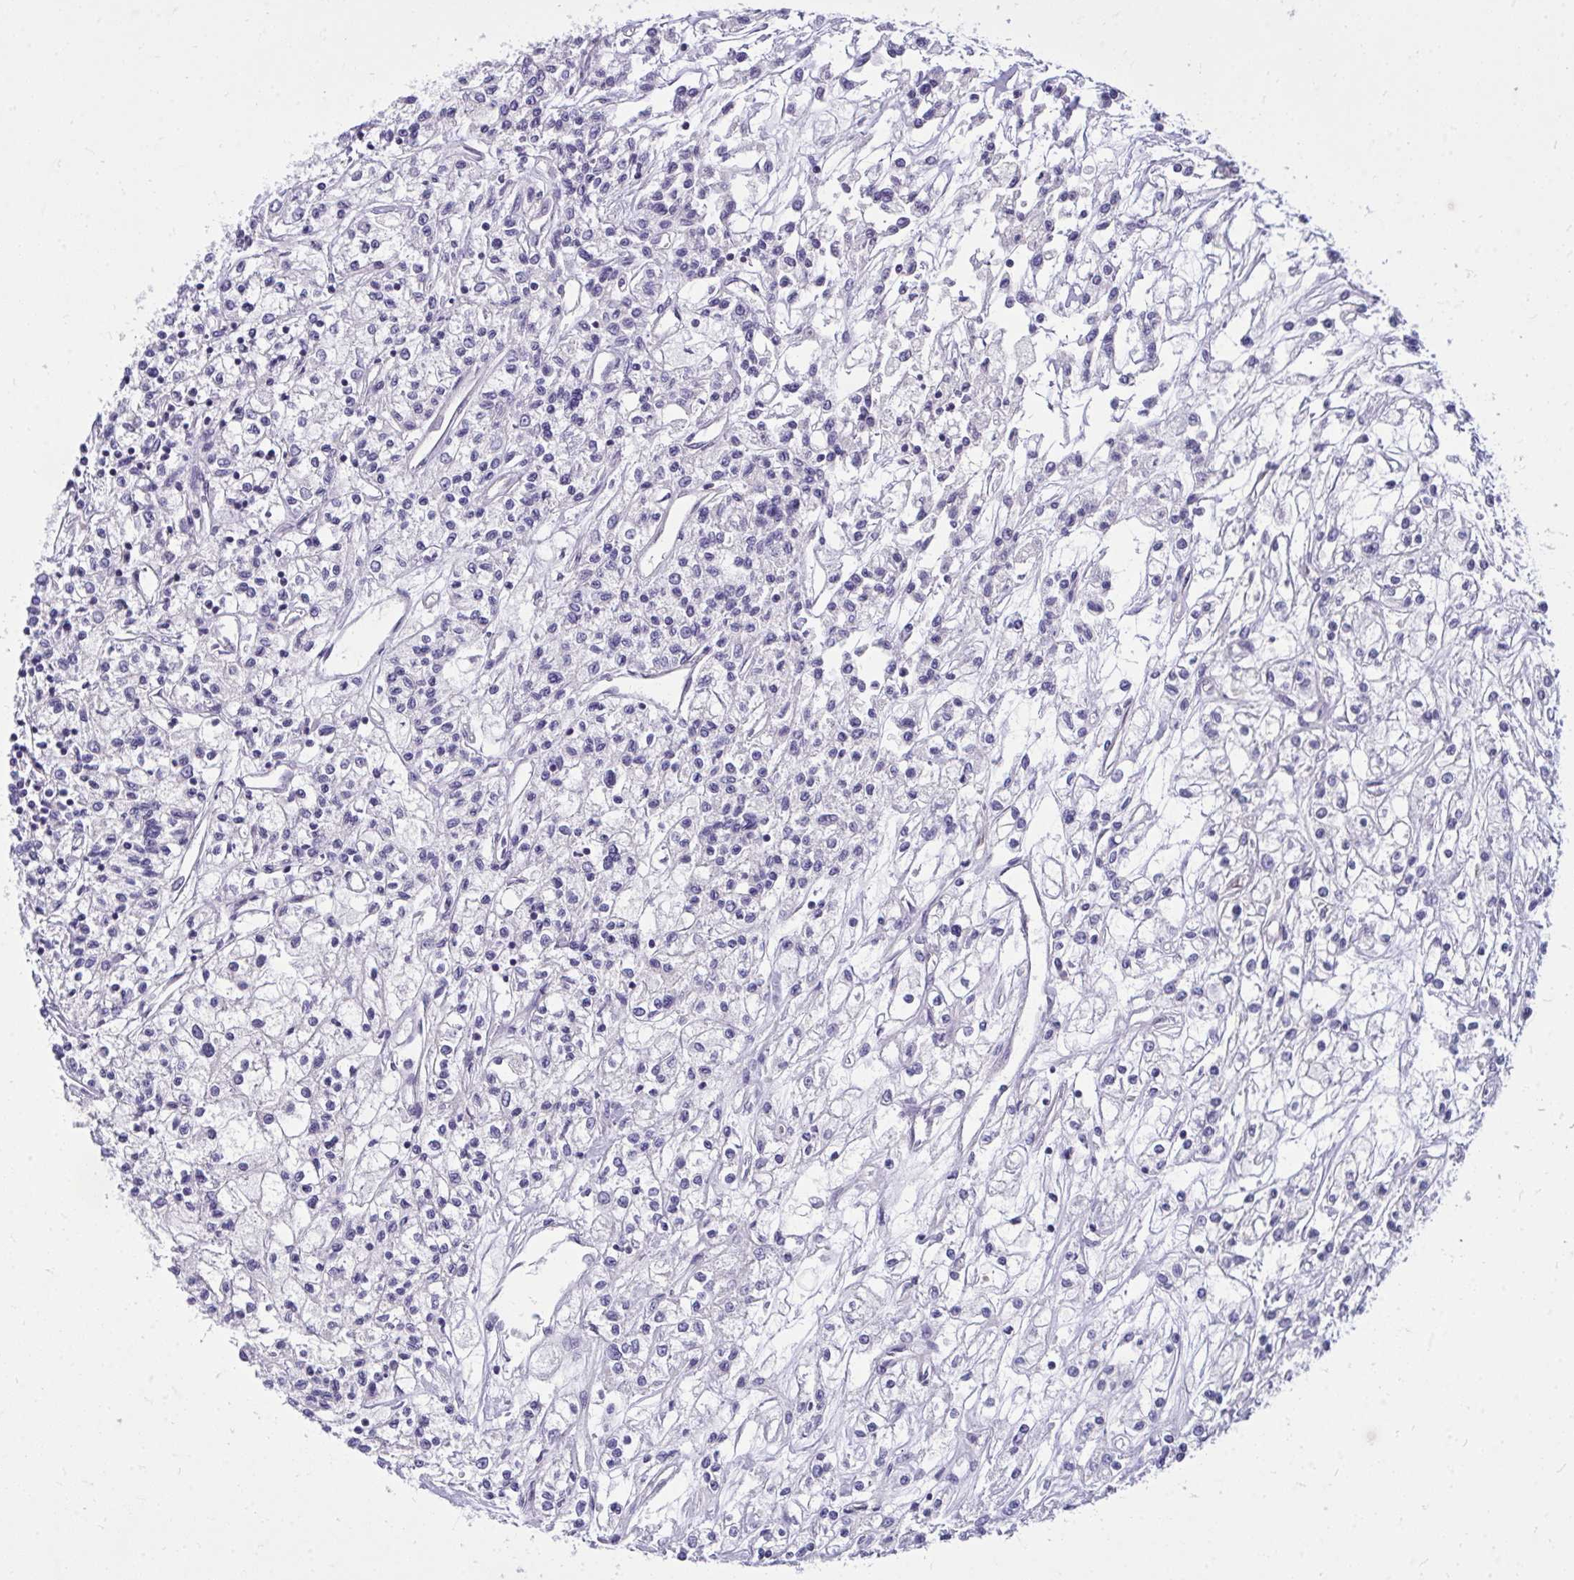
{"staining": {"intensity": "negative", "quantity": "none", "location": "none"}, "tissue": "renal cancer", "cell_type": "Tumor cells", "image_type": "cancer", "snomed": [{"axis": "morphology", "description": "Adenocarcinoma, NOS"}, {"axis": "topography", "description": "Kidney"}], "caption": "Protein analysis of renal cancer reveals no significant staining in tumor cells.", "gene": "AKAP5", "patient": {"sex": "female", "age": 59}}